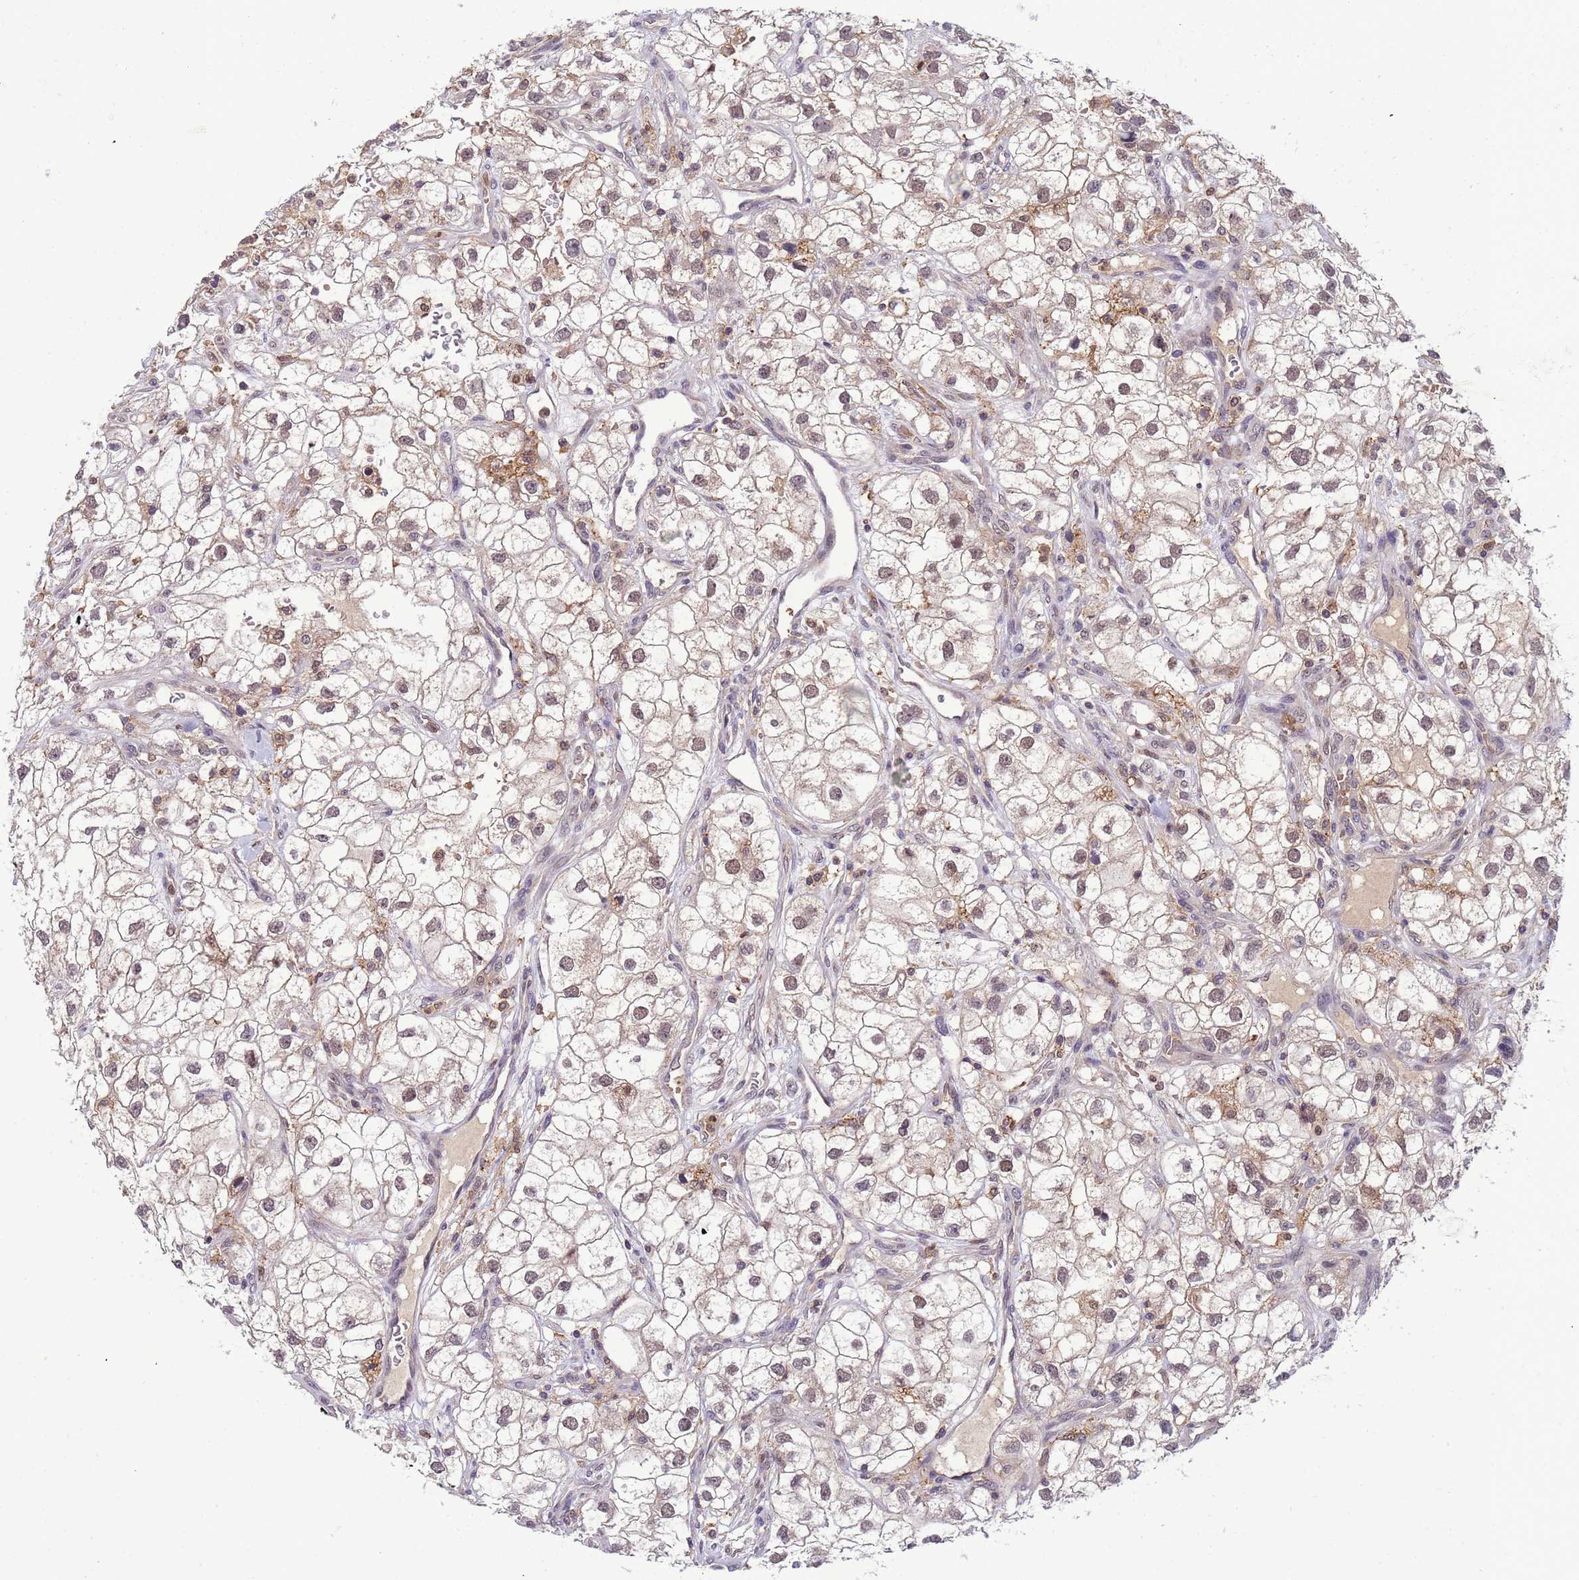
{"staining": {"intensity": "weak", "quantity": "25%-75%", "location": "cytoplasmic/membranous,nuclear"}, "tissue": "renal cancer", "cell_type": "Tumor cells", "image_type": "cancer", "snomed": [{"axis": "morphology", "description": "Adenocarcinoma, NOS"}, {"axis": "topography", "description": "Kidney"}], "caption": "Renal cancer (adenocarcinoma) was stained to show a protein in brown. There is low levels of weak cytoplasmic/membranous and nuclear positivity in about 25%-75% of tumor cells.", "gene": "CD53", "patient": {"sex": "male", "age": 59}}